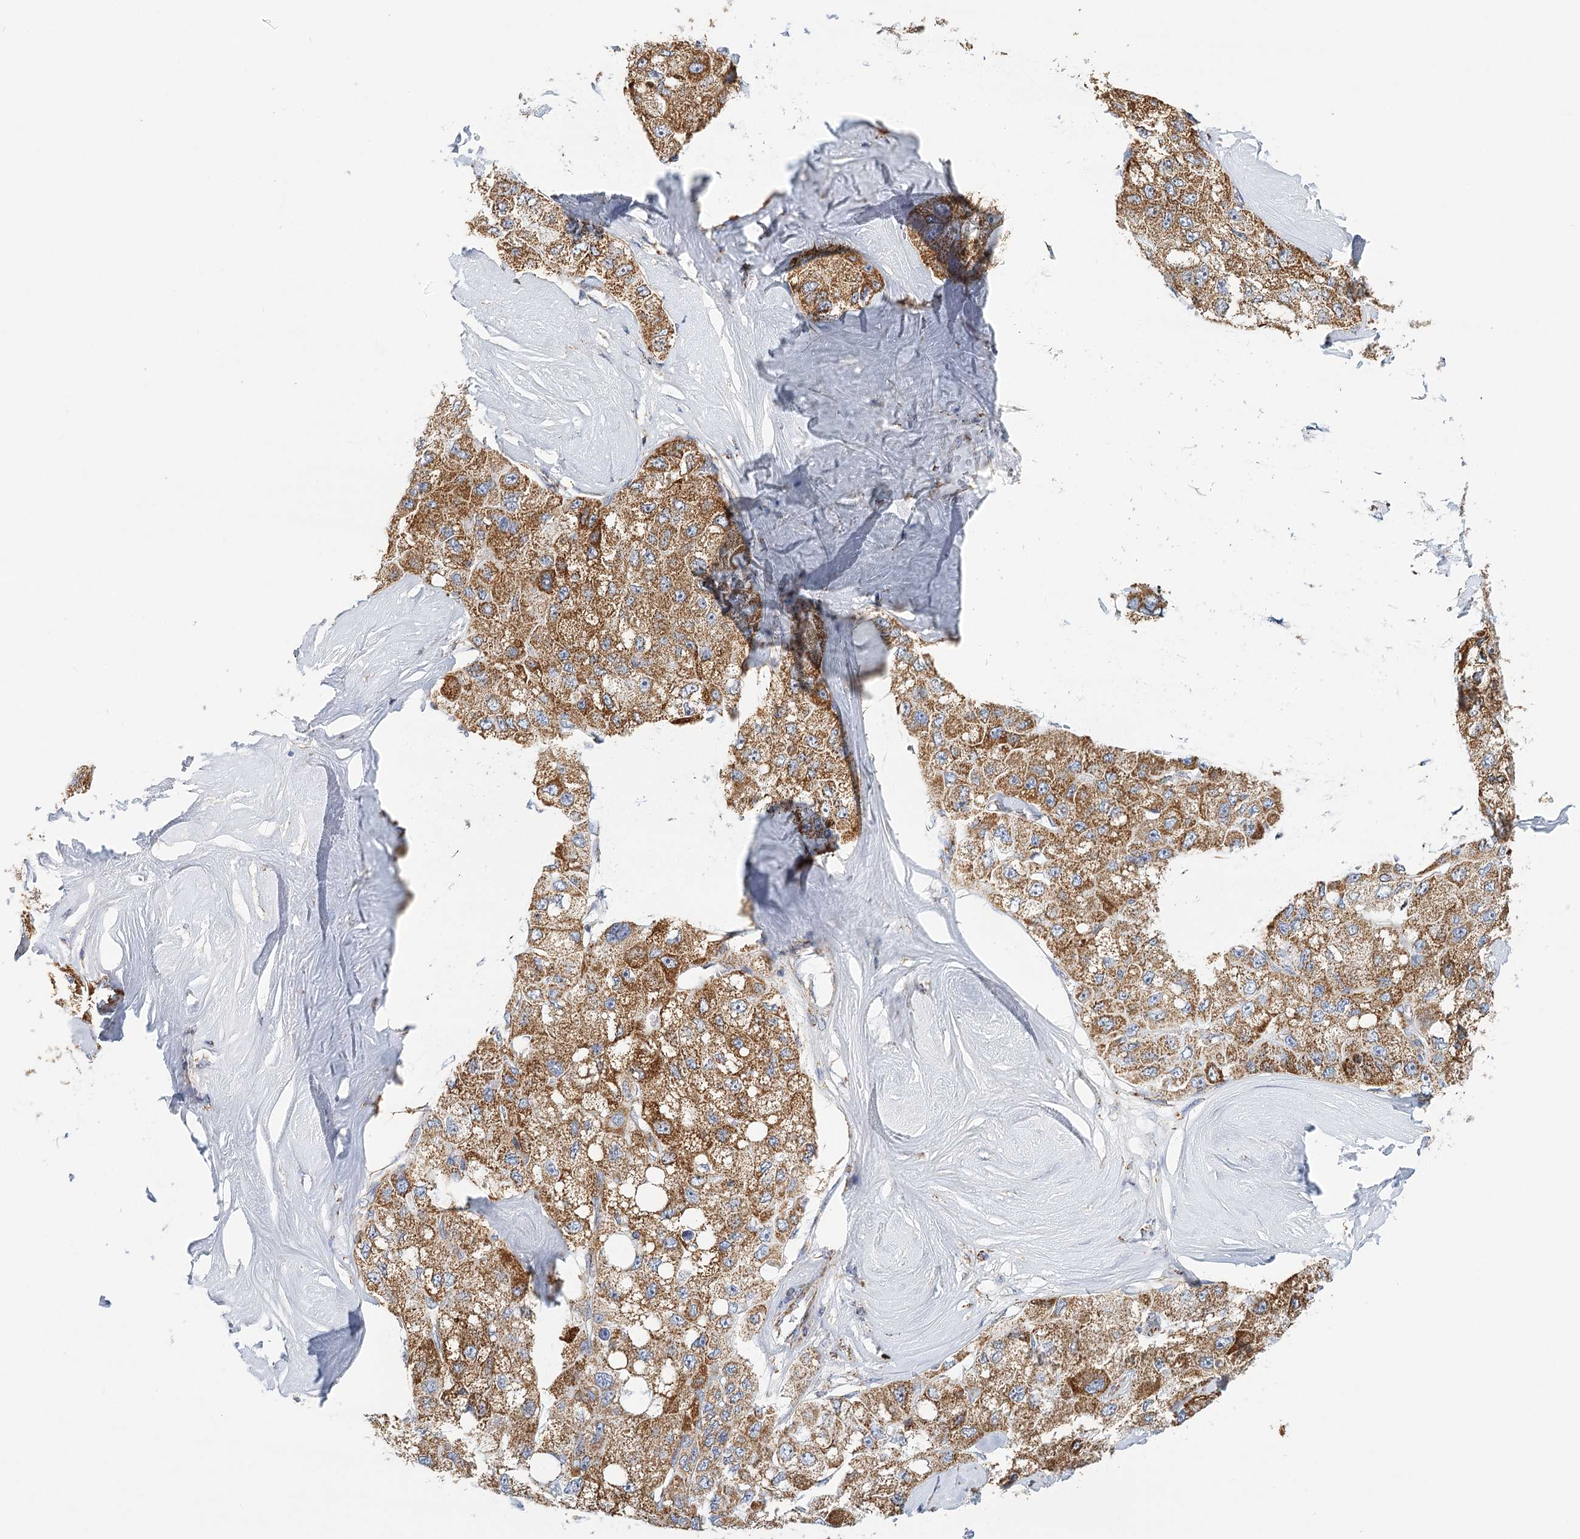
{"staining": {"intensity": "strong", "quantity": ">75%", "location": "cytoplasmic/membranous"}, "tissue": "liver cancer", "cell_type": "Tumor cells", "image_type": "cancer", "snomed": [{"axis": "morphology", "description": "Carcinoma, Hepatocellular, NOS"}, {"axis": "topography", "description": "Liver"}], "caption": "DAB (3,3'-diaminobenzidine) immunohistochemical staining of liver cancer (hepatocellular carcinoma) displays strong cytoplasmic/membranous protein positivity in approximately >75% of tumor cells. The protein of interest is stained brown, and the nuclei are stained in blue (DAB (3,3'-diaminobenzidine) IHC with brightfield microscopy, high magnification).", "gene": "LSS", "patient": {"sex": "male", "age": 80}}